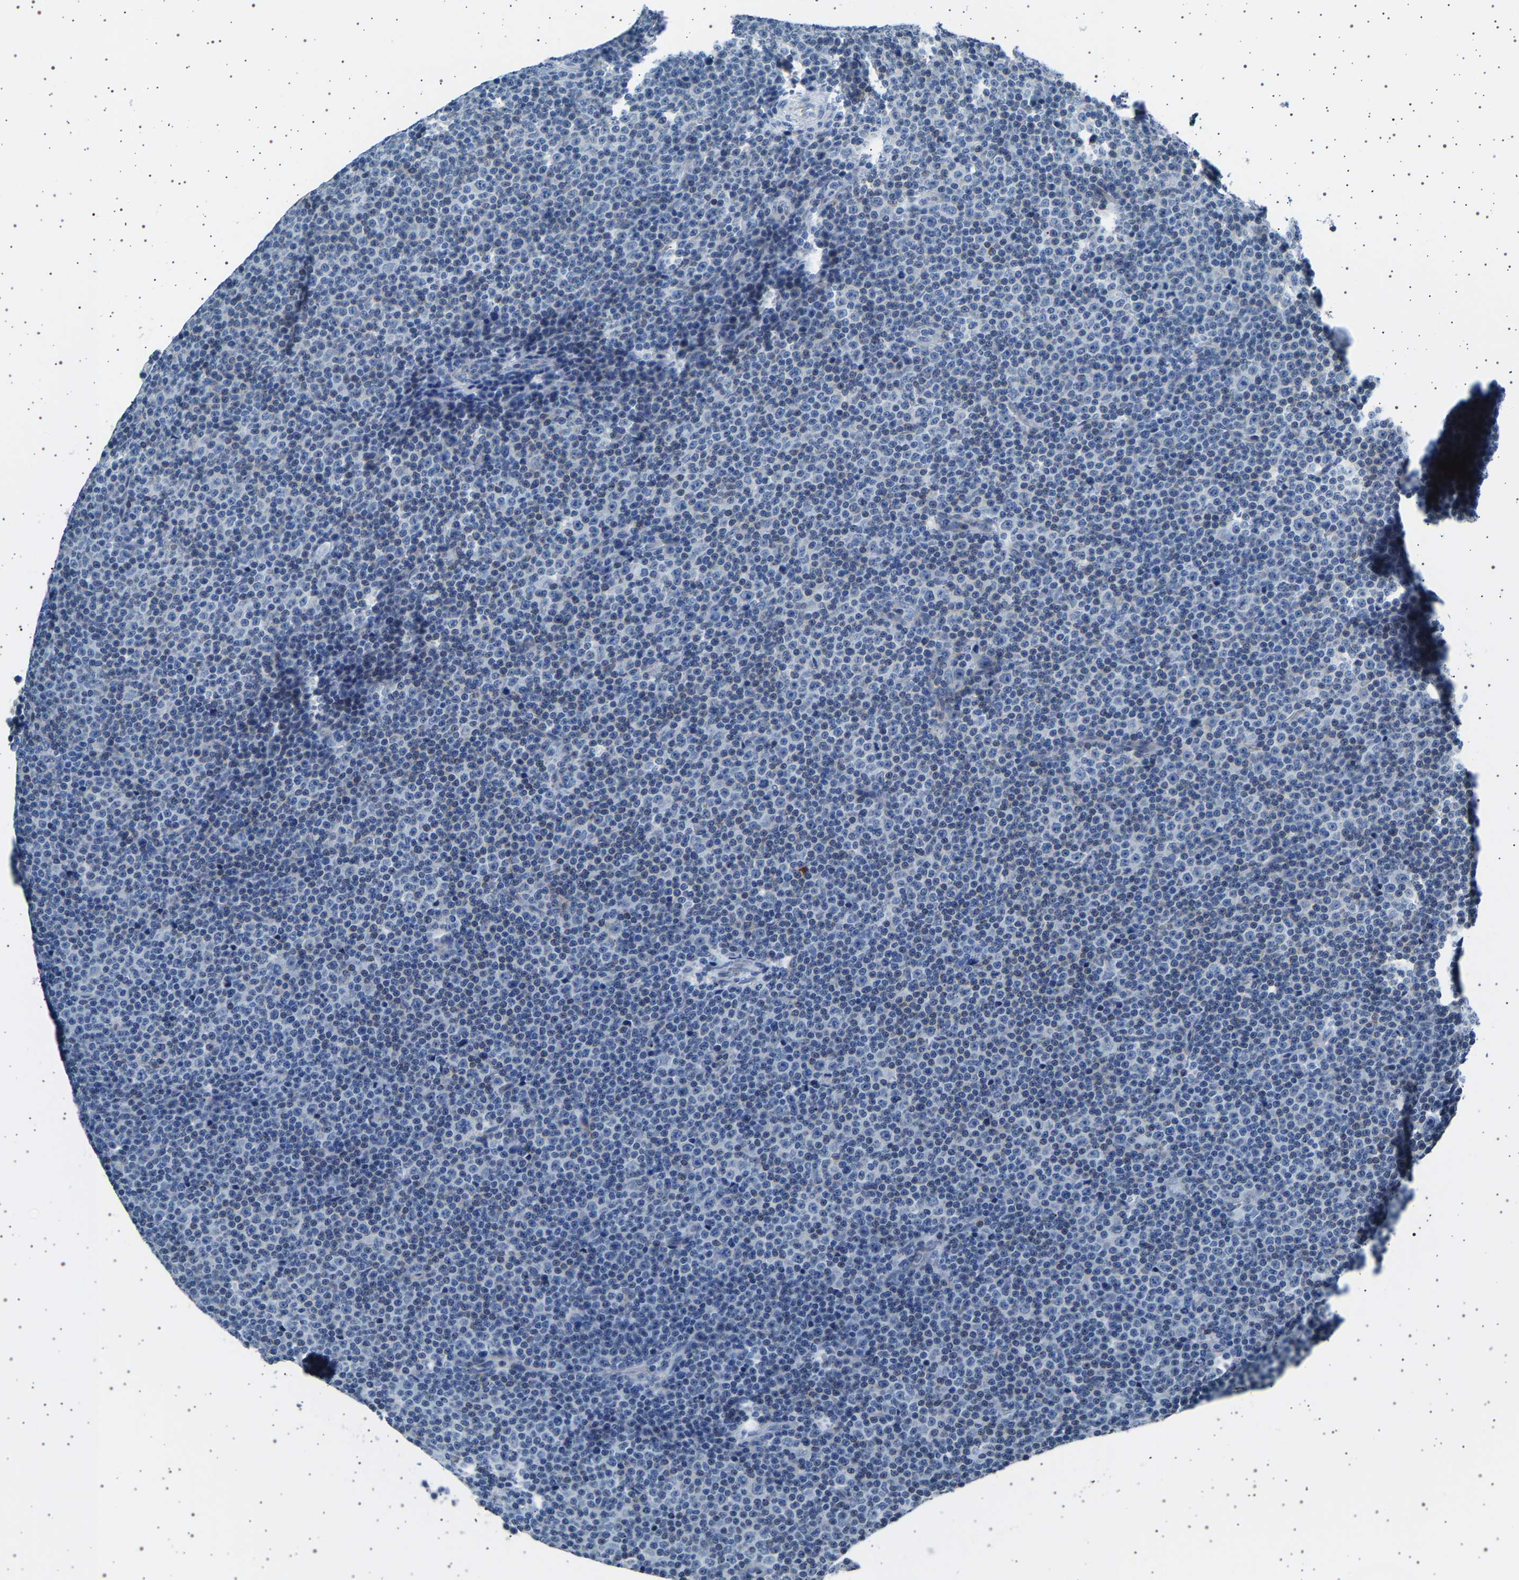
{"staining": {"intensity": "negative", "quantity": "none", "location": "none"}, "tissue": "lymphoma", "cell_type": "Tumor cells", "image_type": "cancer", "snomed": [{"axis": "morphology", "description": "Malignant lymphoma, non-Hodgkin's type, Low grade"}, {"axis": "topography", "description": "Lymph node"}], "caption": "Immunohistochemistry (IHC) image of malignant lymphoma, non-Hodgkin's type (low-grade) stained for a protein (brown), which exhibits no expression in tumor cells.", "gene": "FTCD", "patient": {"sex": "female", "age": 67}}